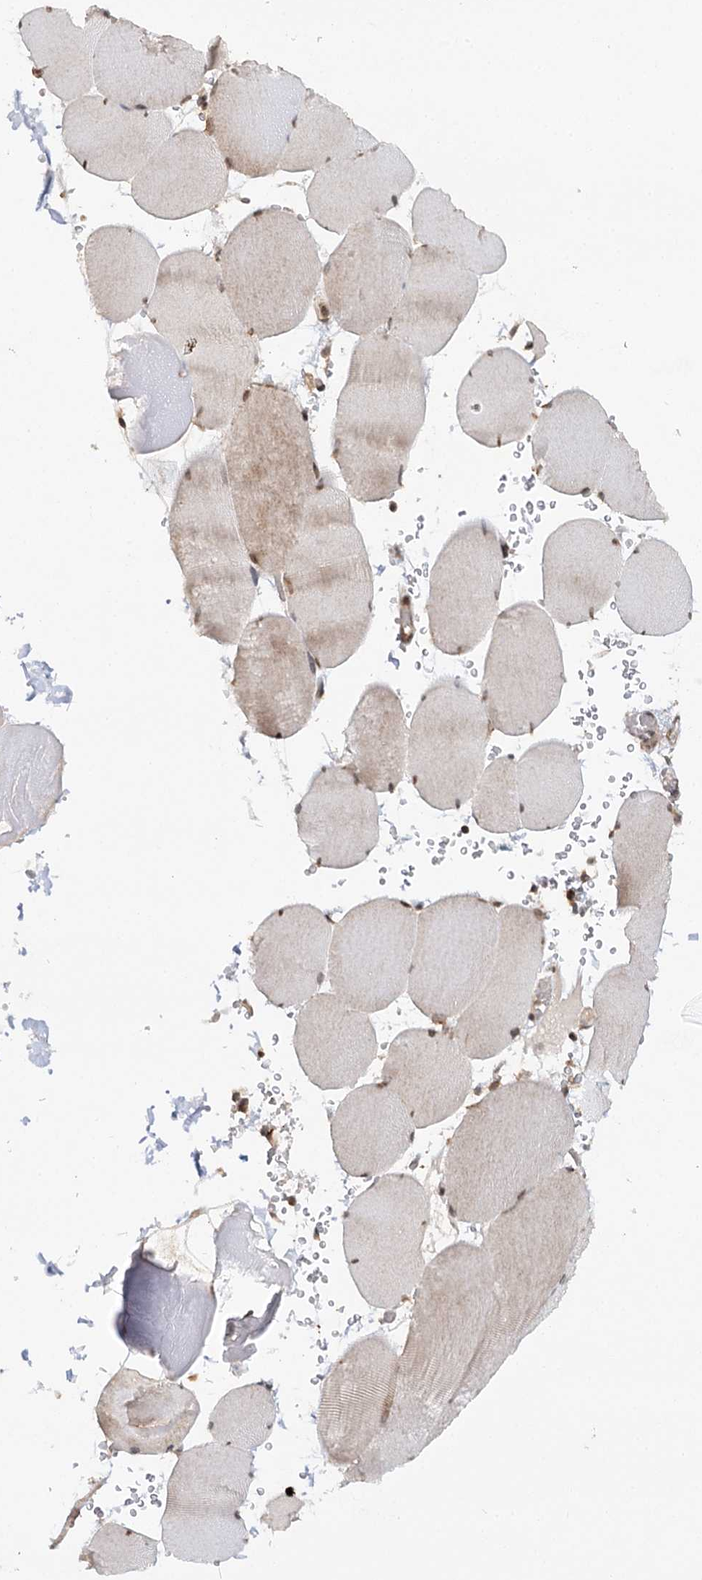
{"staining": {"intensity": "weak", "quantity": "<25%", "location": "cytoplasmic/membranous"}, "tissue": "skeletal muscle", "cell_type": "Myocytes", "image_type": "normal", "snomed": [{"axis": "morphology", "description": "Normal tissue, NOS"}, {"axis": "topography", "description": "Skeletal muscle"}, {"axis": "topography", "description": "Head-Neck"}], "caption": "Skeletal muscle stained for a protein using immunohistochemistry (IHC) reveals no expression myocytes.", "gene": "ZNRF3", "patient": {"sex": "male", "age": 66}}